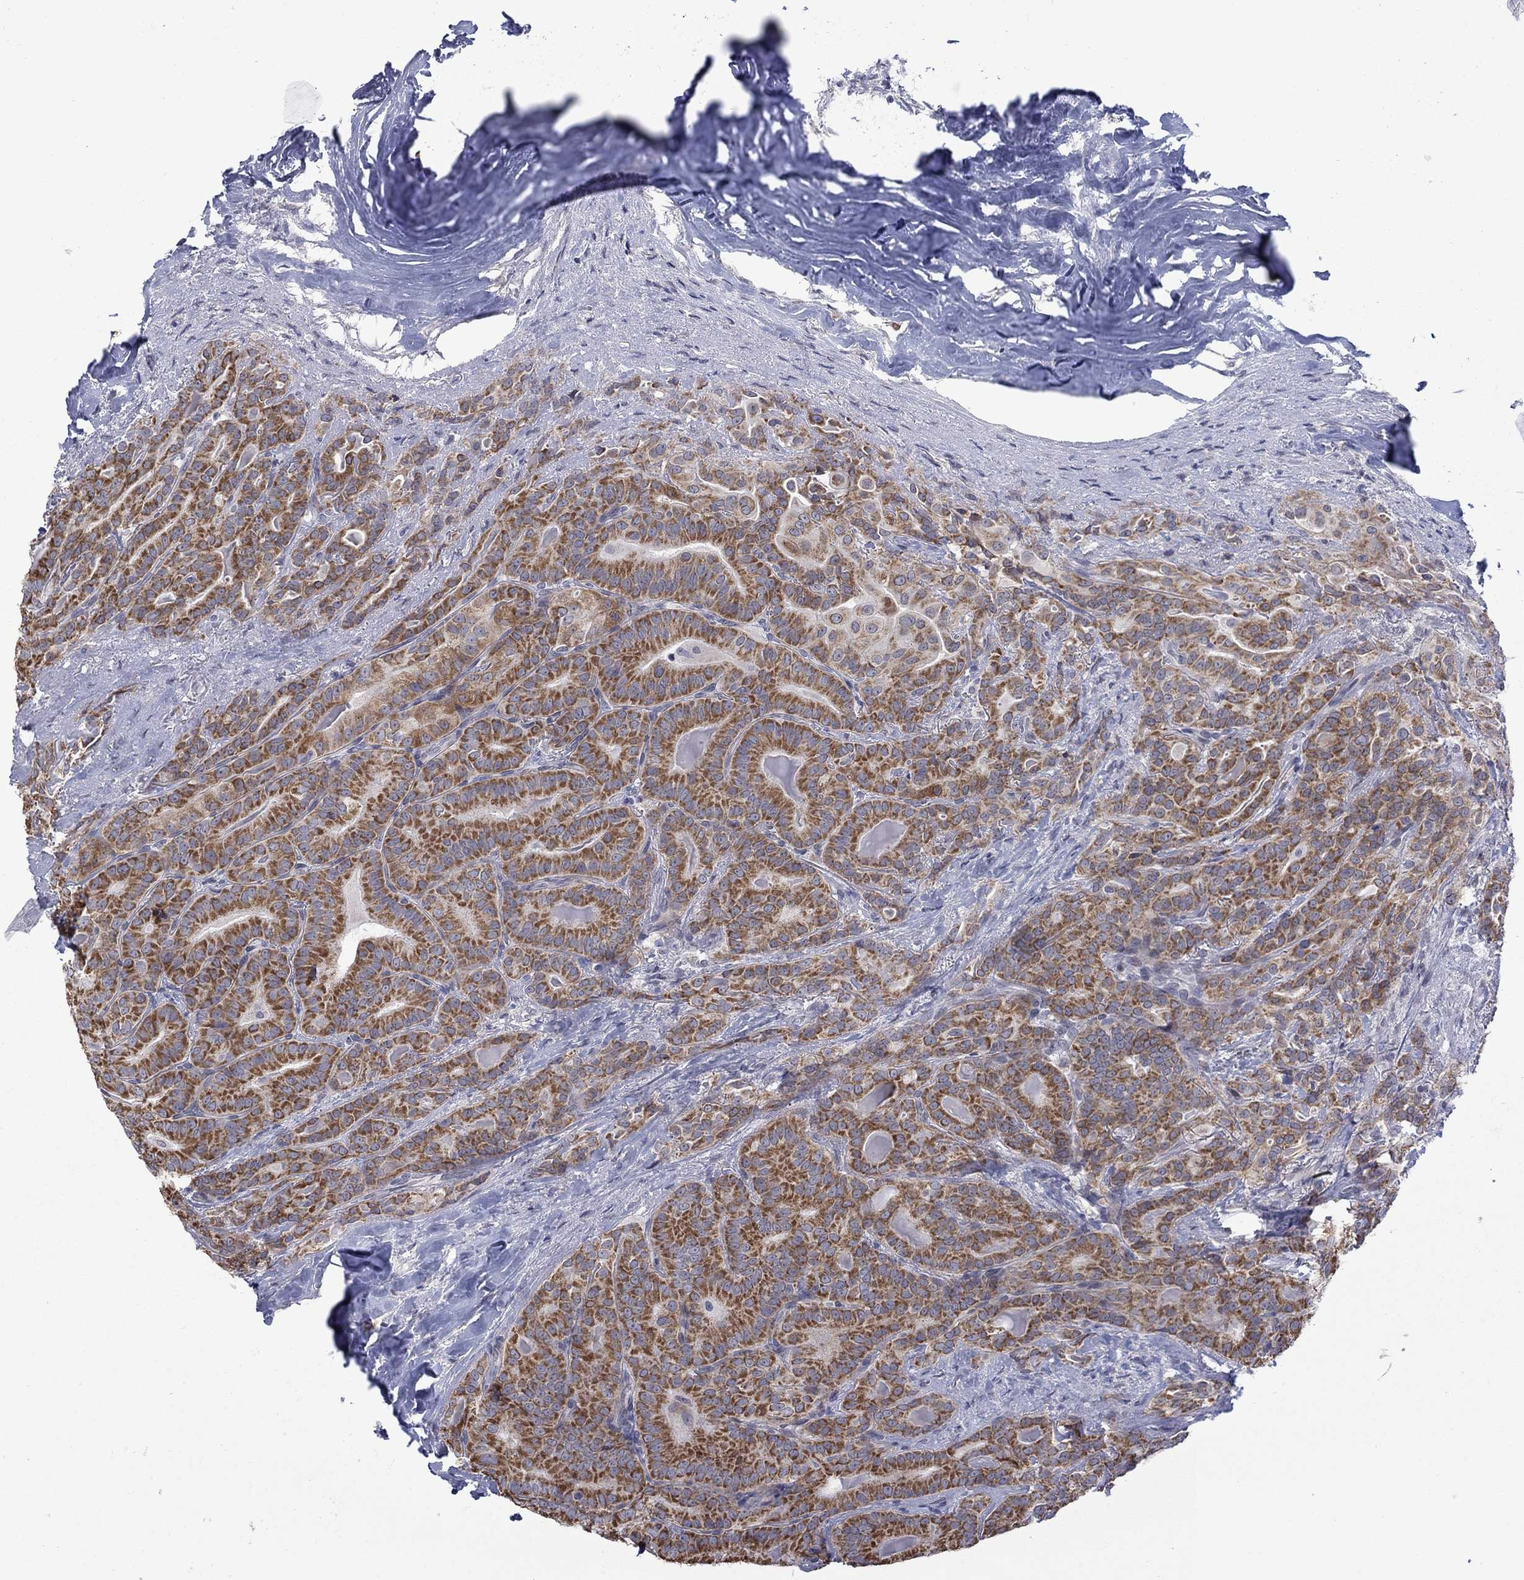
{"staining": {"intensity": "strong", "quantity": ">75%", "location": "cytoplasmic/membranous"}, "tissue": "thyroid cancer", "cell_type": "Tumor cells", "image_type": "cancer", "snomed": [{"axis": "morphology", "description": "Papillary adenocarcinoma, NOS"}, {"axis": "topography", "description": "Thyroid gland"}], "caption": "Strong cytoplasmic/membranous expression is present in about >75% of tumor cells in thyroid cancer.", "gene": "KCNJ16", "patient": {"sex": "male", "age": 61}}